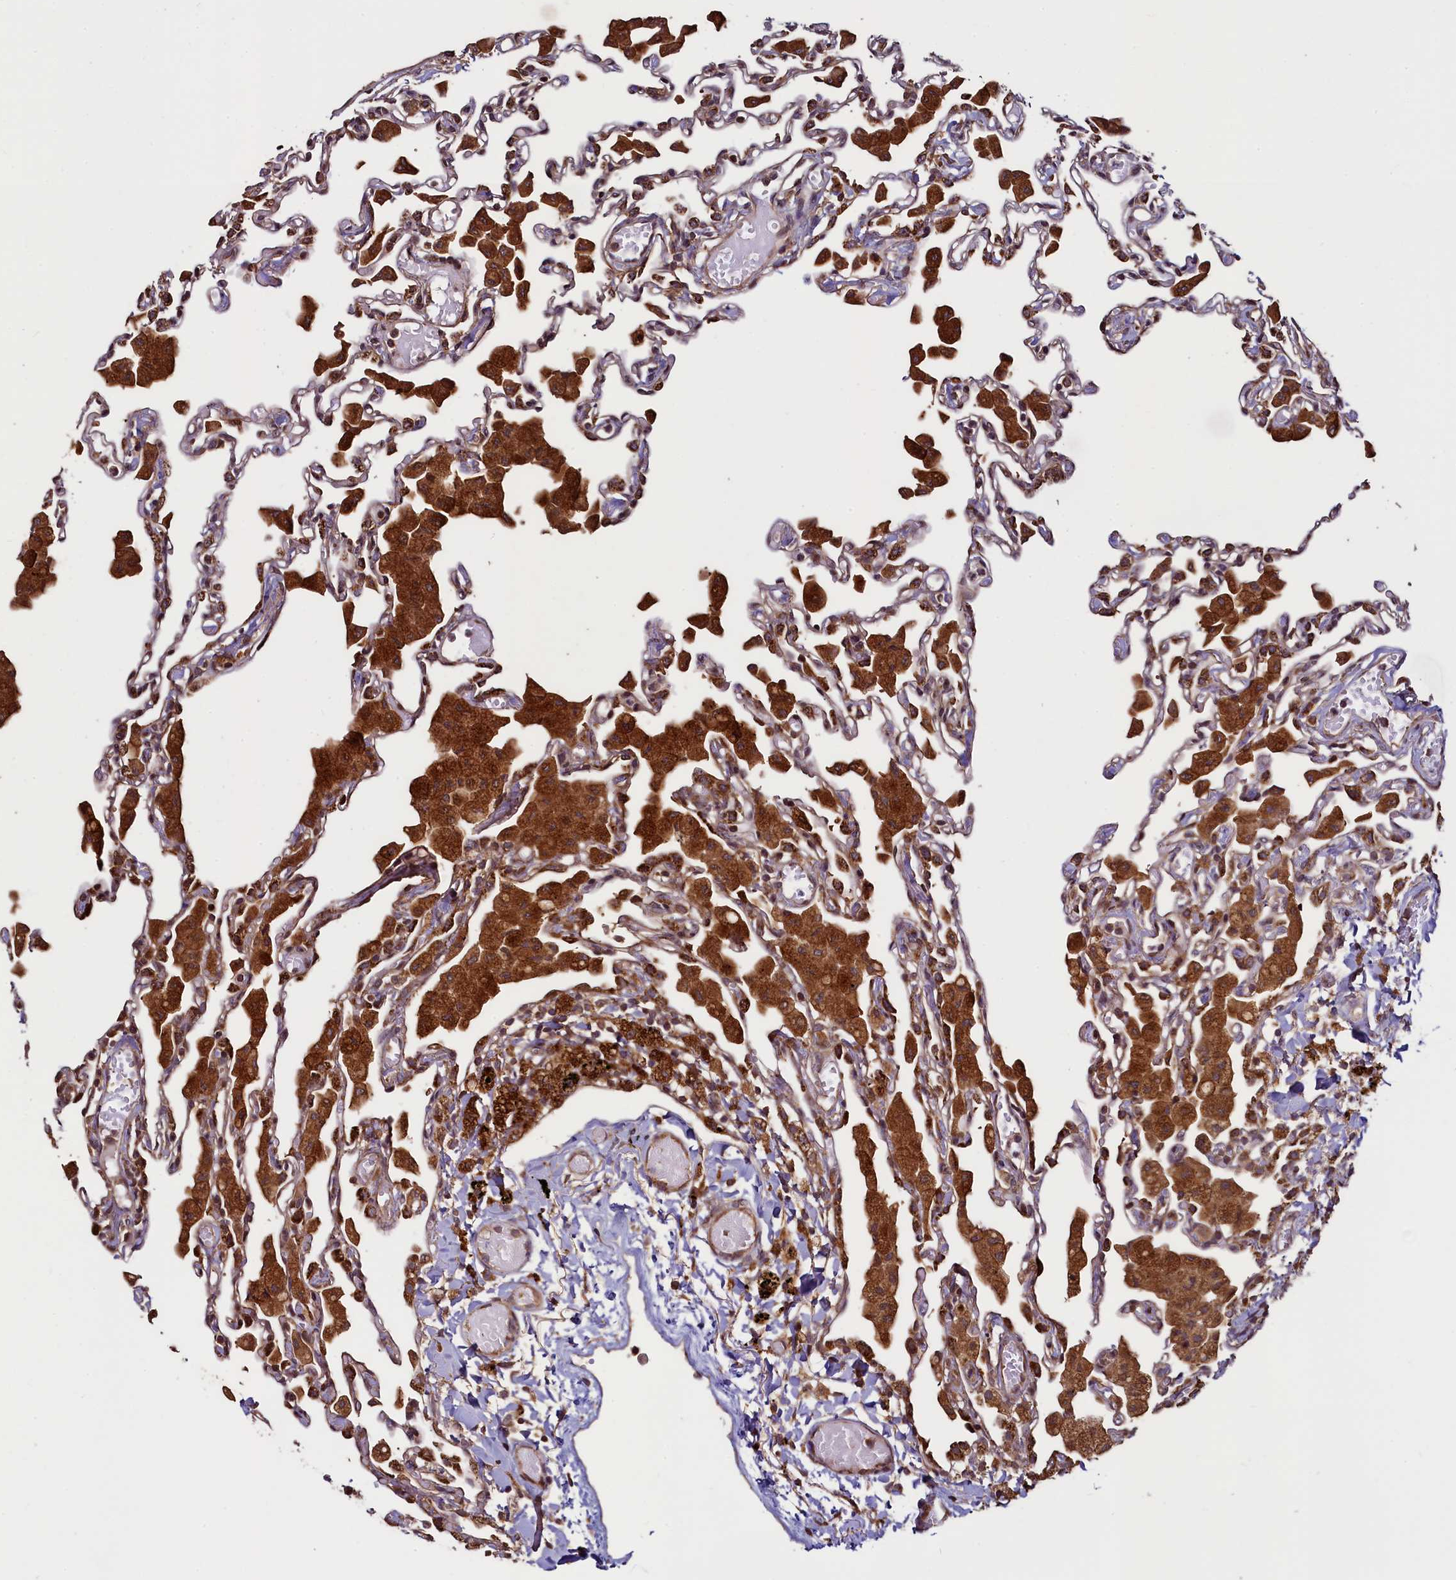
{"staining": {"intensity": "weak", "quantity": "25%-75%", "location": "cytoplasmic/membranous,nuclear"}, "tissue": "lung", "cell_type": "Alveolar cells", "image_type": "normal", "snomed": [{"axis": "morphology", "description": "Normal tissue, NOS"}, {"axis": "topography", "description": "Bronchus"}, {"axis": "topography", "description": "Lung"}], "caption": "The image displays staining of benign lung, revealing weak cytoplasmic/membranous,nuclear protein positivity (brown color) within alveolar cells. (brown staining indicates protein expression, while blue staining denotes nuclei).", "gene": "RBFA", "patient": {"sex": "female", "age": 49}}